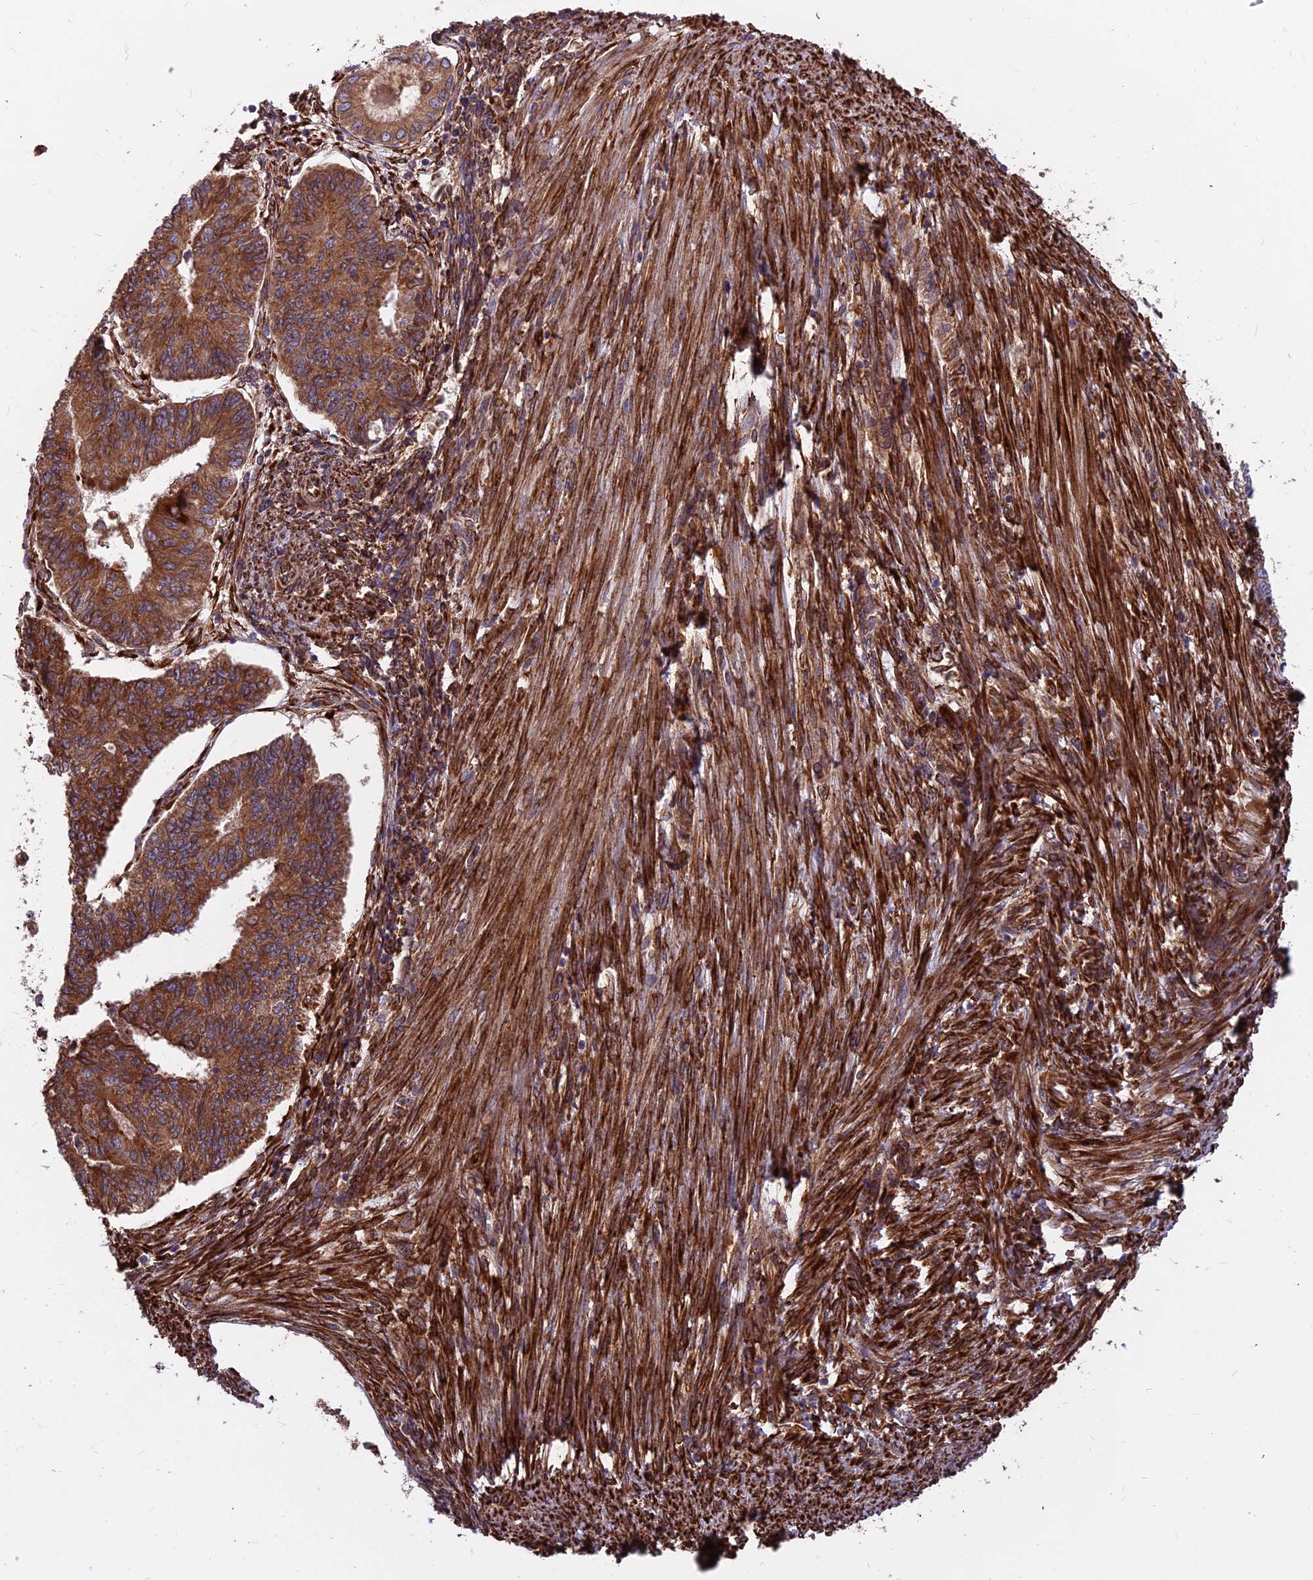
{"staining": {"intensity": "moderate", "quantity": ">75%", "location": "cytoplasmic/membranous"}, "tissue": "endometrial cancer", "cell_type": "Tumor cells", "image_type": "cancer", "snomed": [{"axis": "morphology", "description": "Adenocarcinoma, NOS"}, {"axis": "topography", "description": "Endometrium"}], "caption": "A photomicrograph of endometrial cancer (adenocarcinoma) stained for a protein reveals moderate cytoplasmic/membranous brown staining in tumor cells.", "gene": "NDUFAF7", "patient": {"sex": "female", "age": 32}}